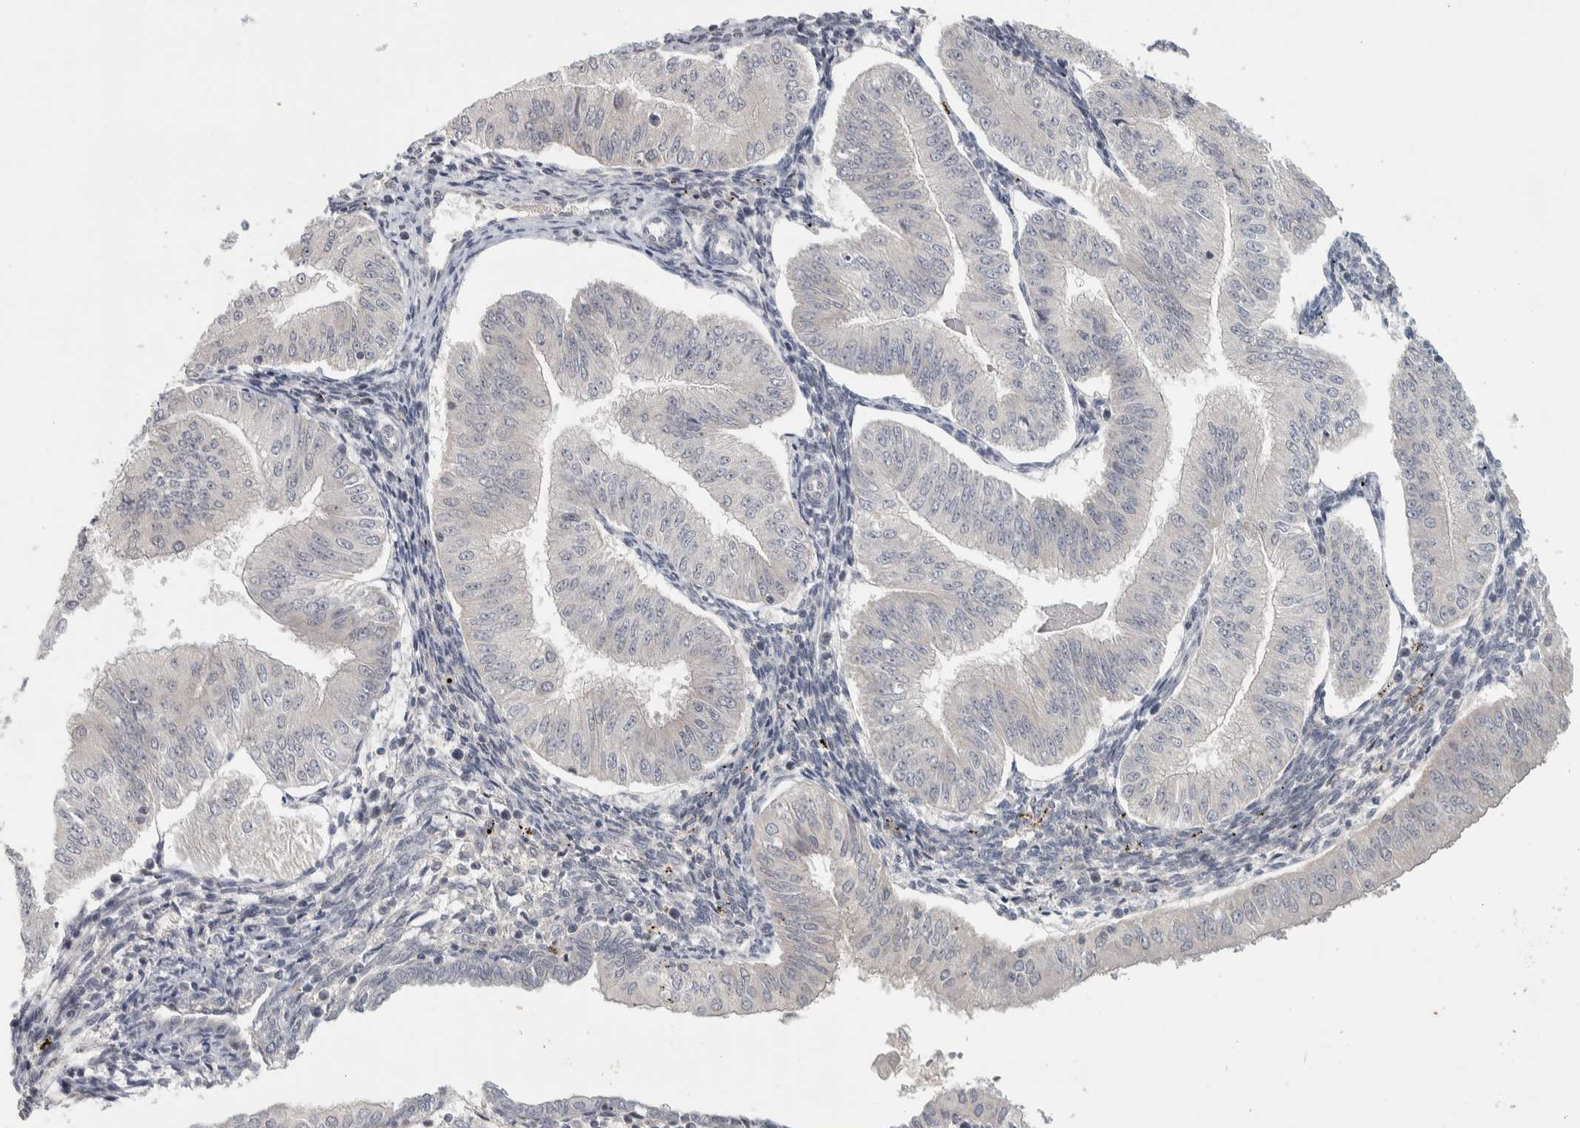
{"staining": {"intensity": "negative", "quantity": "none", "location": "none"}, "tissue": "endometrial cancer", "cell_type": "Tumor cells", "image_type": "cancer", "snomed": [{"axis": "morphology", "description": "Normal tissue, NOS"}, {"axis": "morphology", "description": "Adenocarcinoma, NOS"}, {"axis": "topography", "description": "Endometrium"}], "caption": "This image is of endometrial cancer stained with immunohistochemistry to label a protein in brown with the nuclei are counter-stained blue. There is no expression in tumor cells.", "gene": "AFP", "patient": {"sex": "female", "age": 53}}